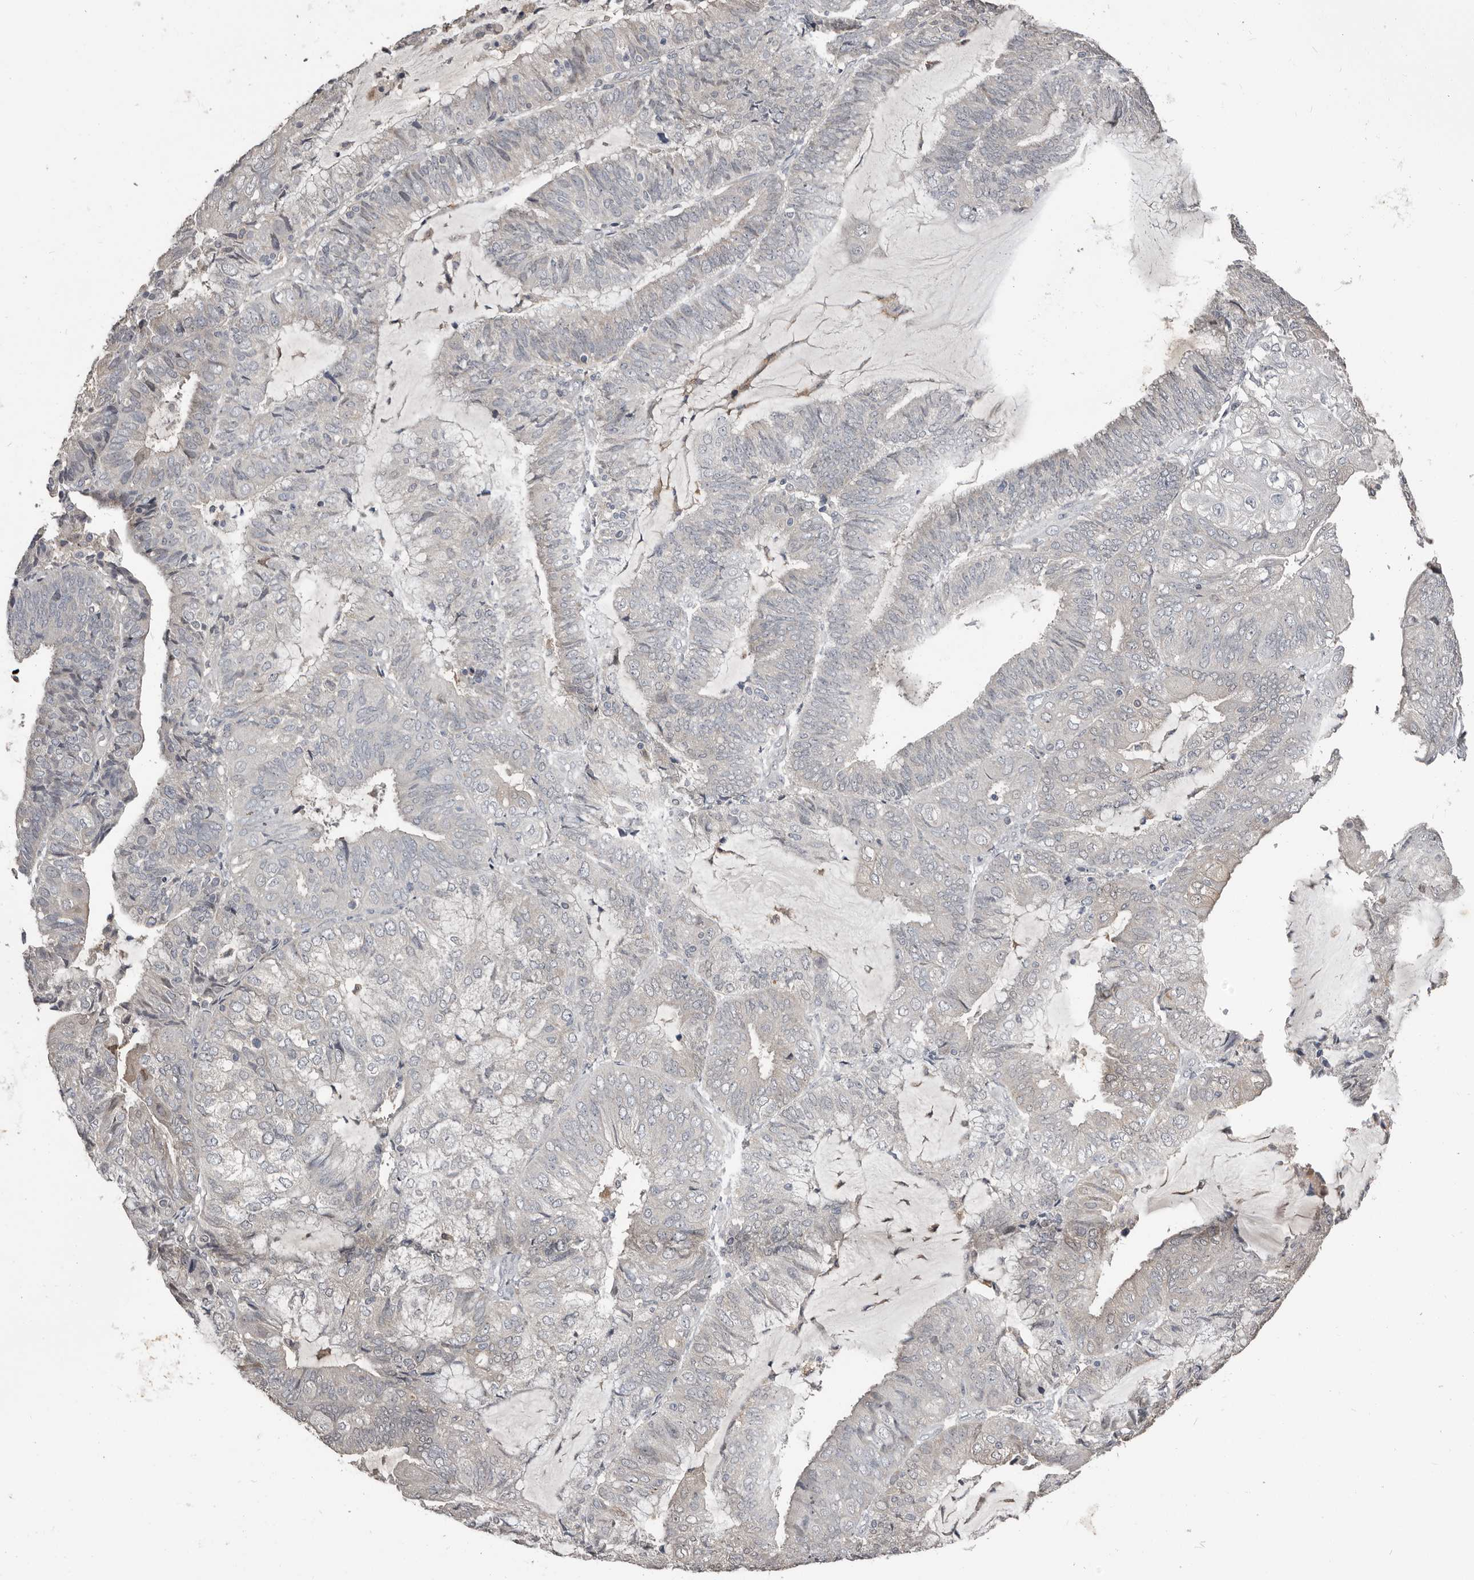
{"staining": {"intensity": "weak", "quantity": "<25%", "location": "cytoplasmic/membranous"}, "tissue": "endometrial cancer", "cell_type": "Tumor cells", "image_type": "cancer", "snomed": [{"axis": "morphology", "description": "Adenocarcinoma, NOS"}, {"axis": "topography", "description": "Endometrium"}], "caption": "Immunohistochemical staining of human endometrial adenocarcinoma shows no significant expression in tumor cells.", "gene": "KCNJ8", "patient": {"sex": "female", "age": 81}}